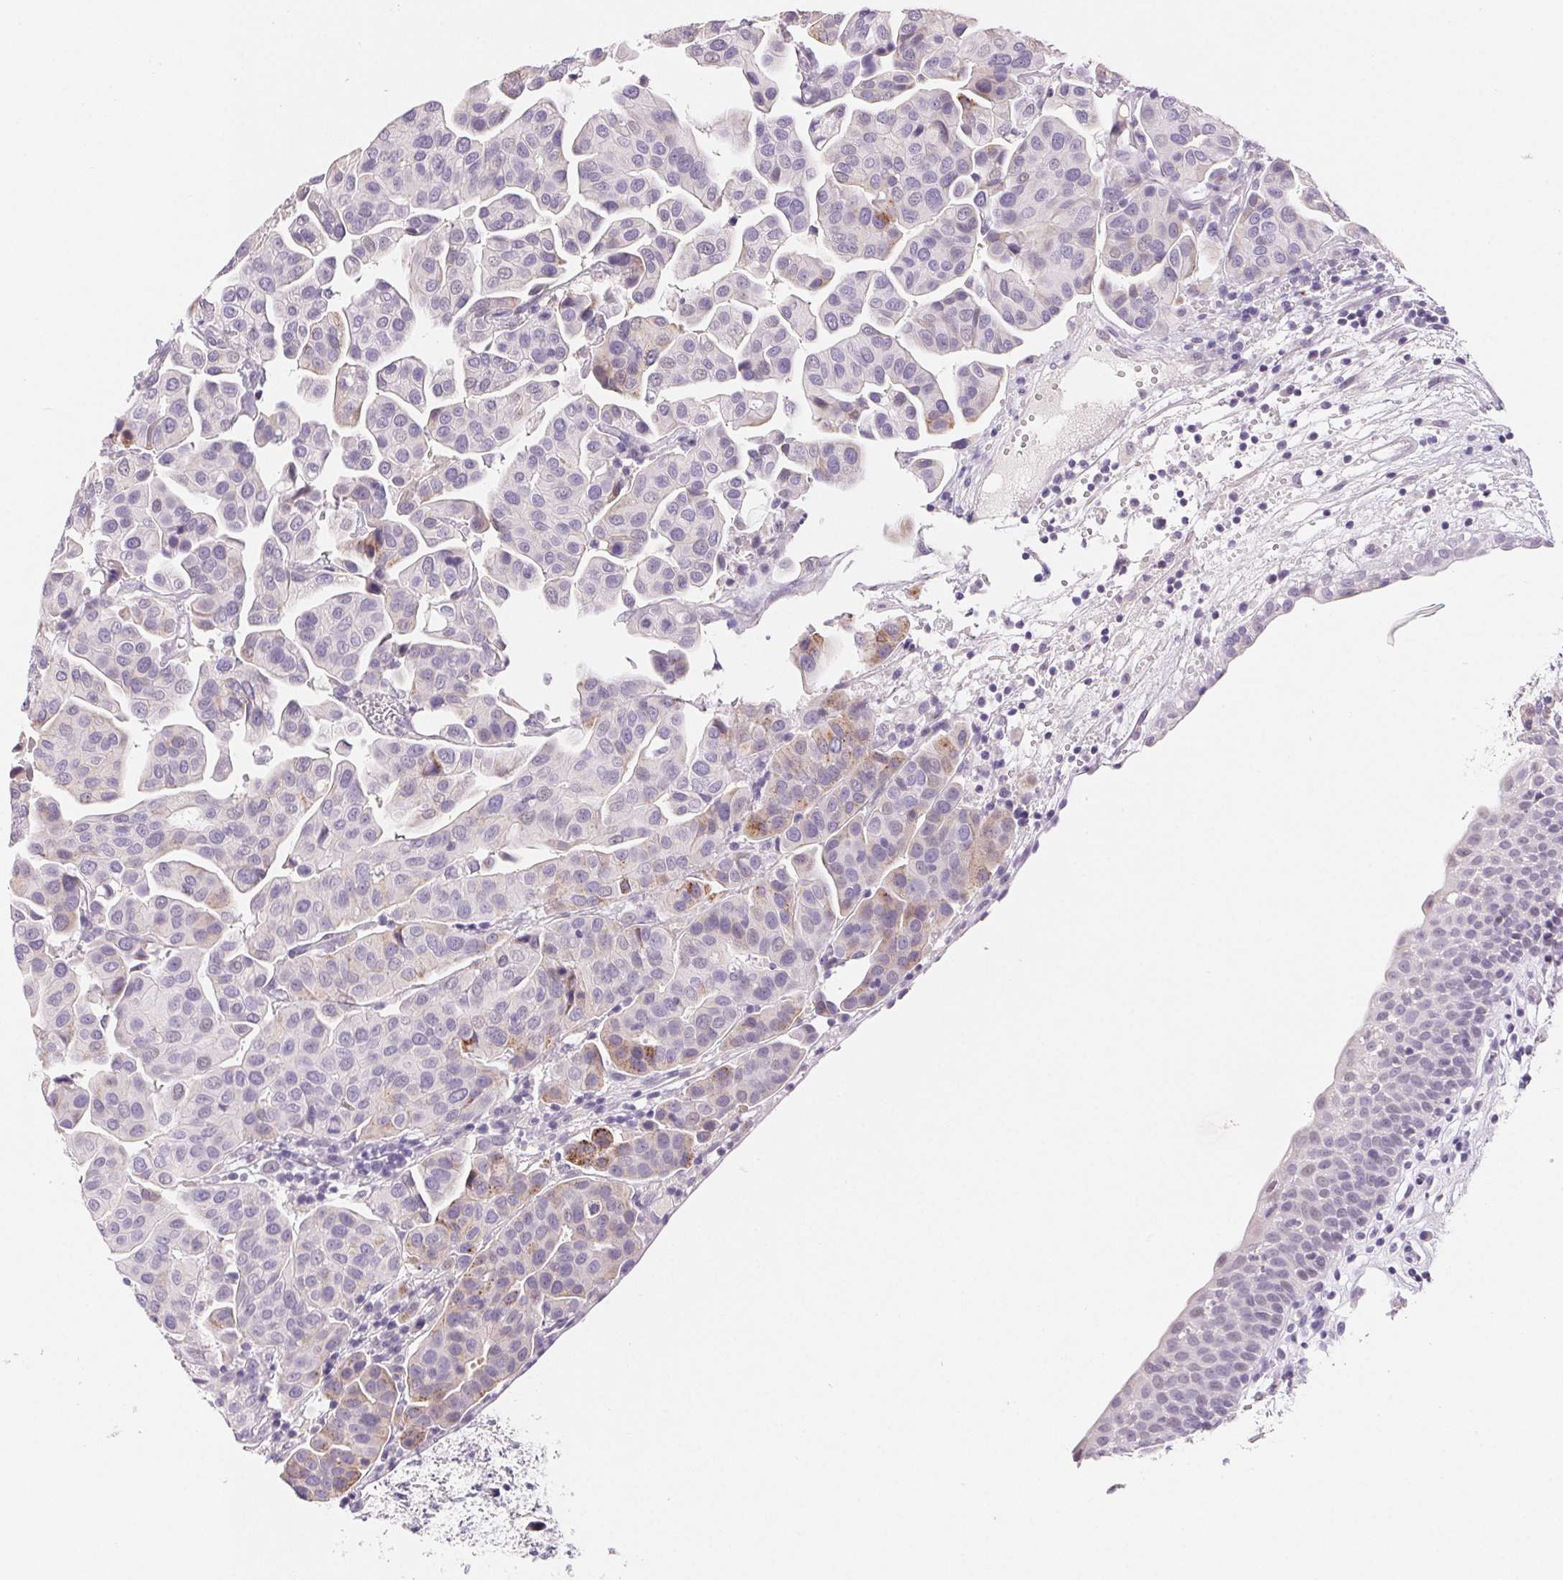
{"staining": {"intensity": "weak", "quantity": "<25%", "location": "cytoplasmic/membranous"}, "tissue": "renal cancer", "cell_type": "Tumor cells", "image_type": "cancer", "snomed": [{"axis": "morphology", "description": "Adenocarcinoma, NOS"}, {"axis": "topography", "description": "Urinary bladder"}], "caption": "DAB (3,3'-diaminobenzidine) immunohistochemical staining of human adenocarcinoma (renal) reveals no significant positivity in tumor cells.", "gene": "BPIFB2", "patient": {"sex": "male", "age": 61}}